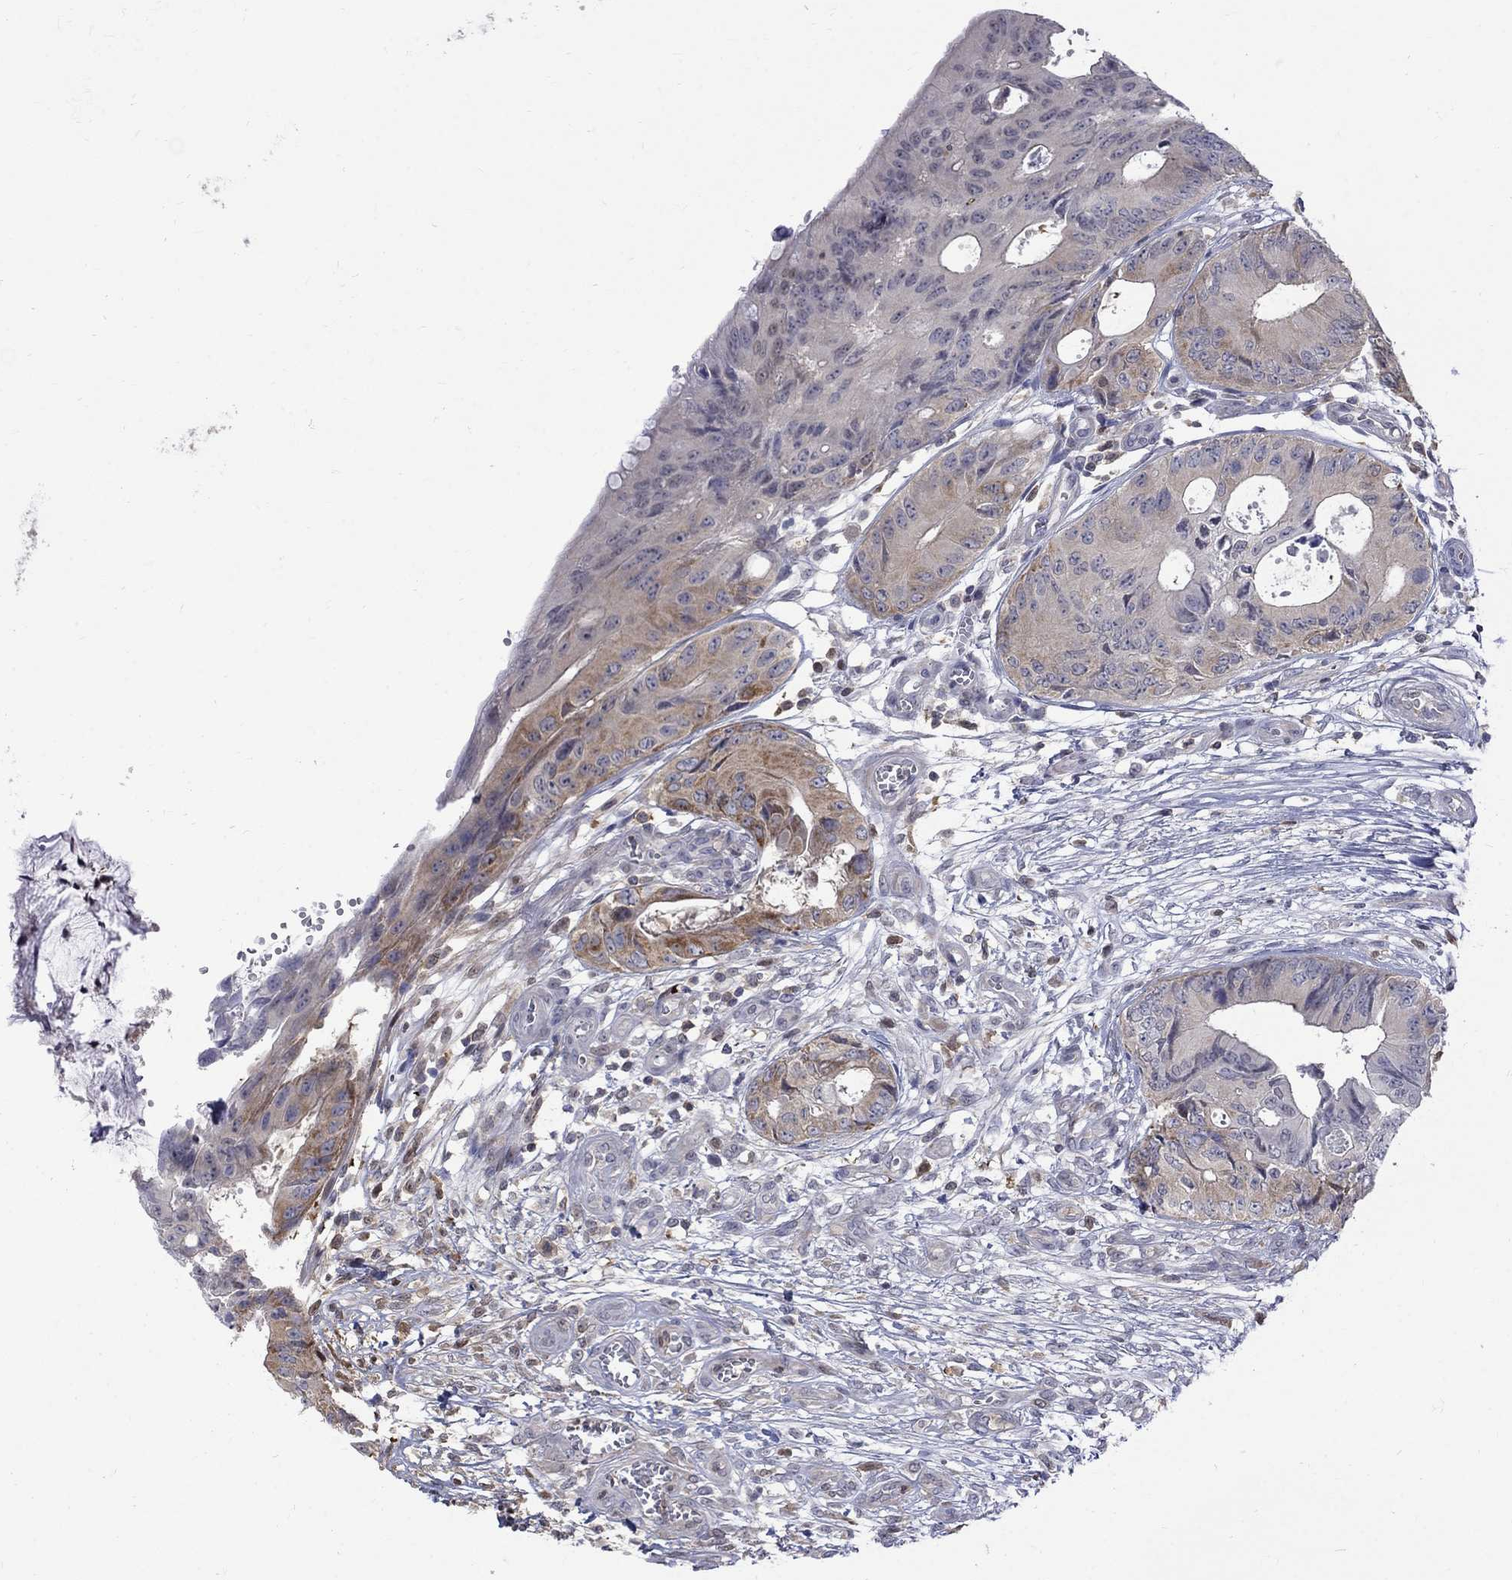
{"staining": {"intensity": "strong", "quantity": "<25%", "location": "cytoplasmic/membranous"}, "tissue": "colorectal cancer", "cell_type": "Tumor cells", "image_type": "cancer", "snomed": [{"axis": "morphology", "description": "Normal tissue, NOS"}, {"axis": "morphology", "description": "Adenocarcinoma, NOS"}, {"axis": "topography", "description": "Colon"}], "caption": "Adenocarcinoma (colorectal) tissue shows strong cytoplasmic/membranous staining in about <25% of tumor cells", "gene": "HKDC1", "patient": {"sex": "male", "age": 65}}